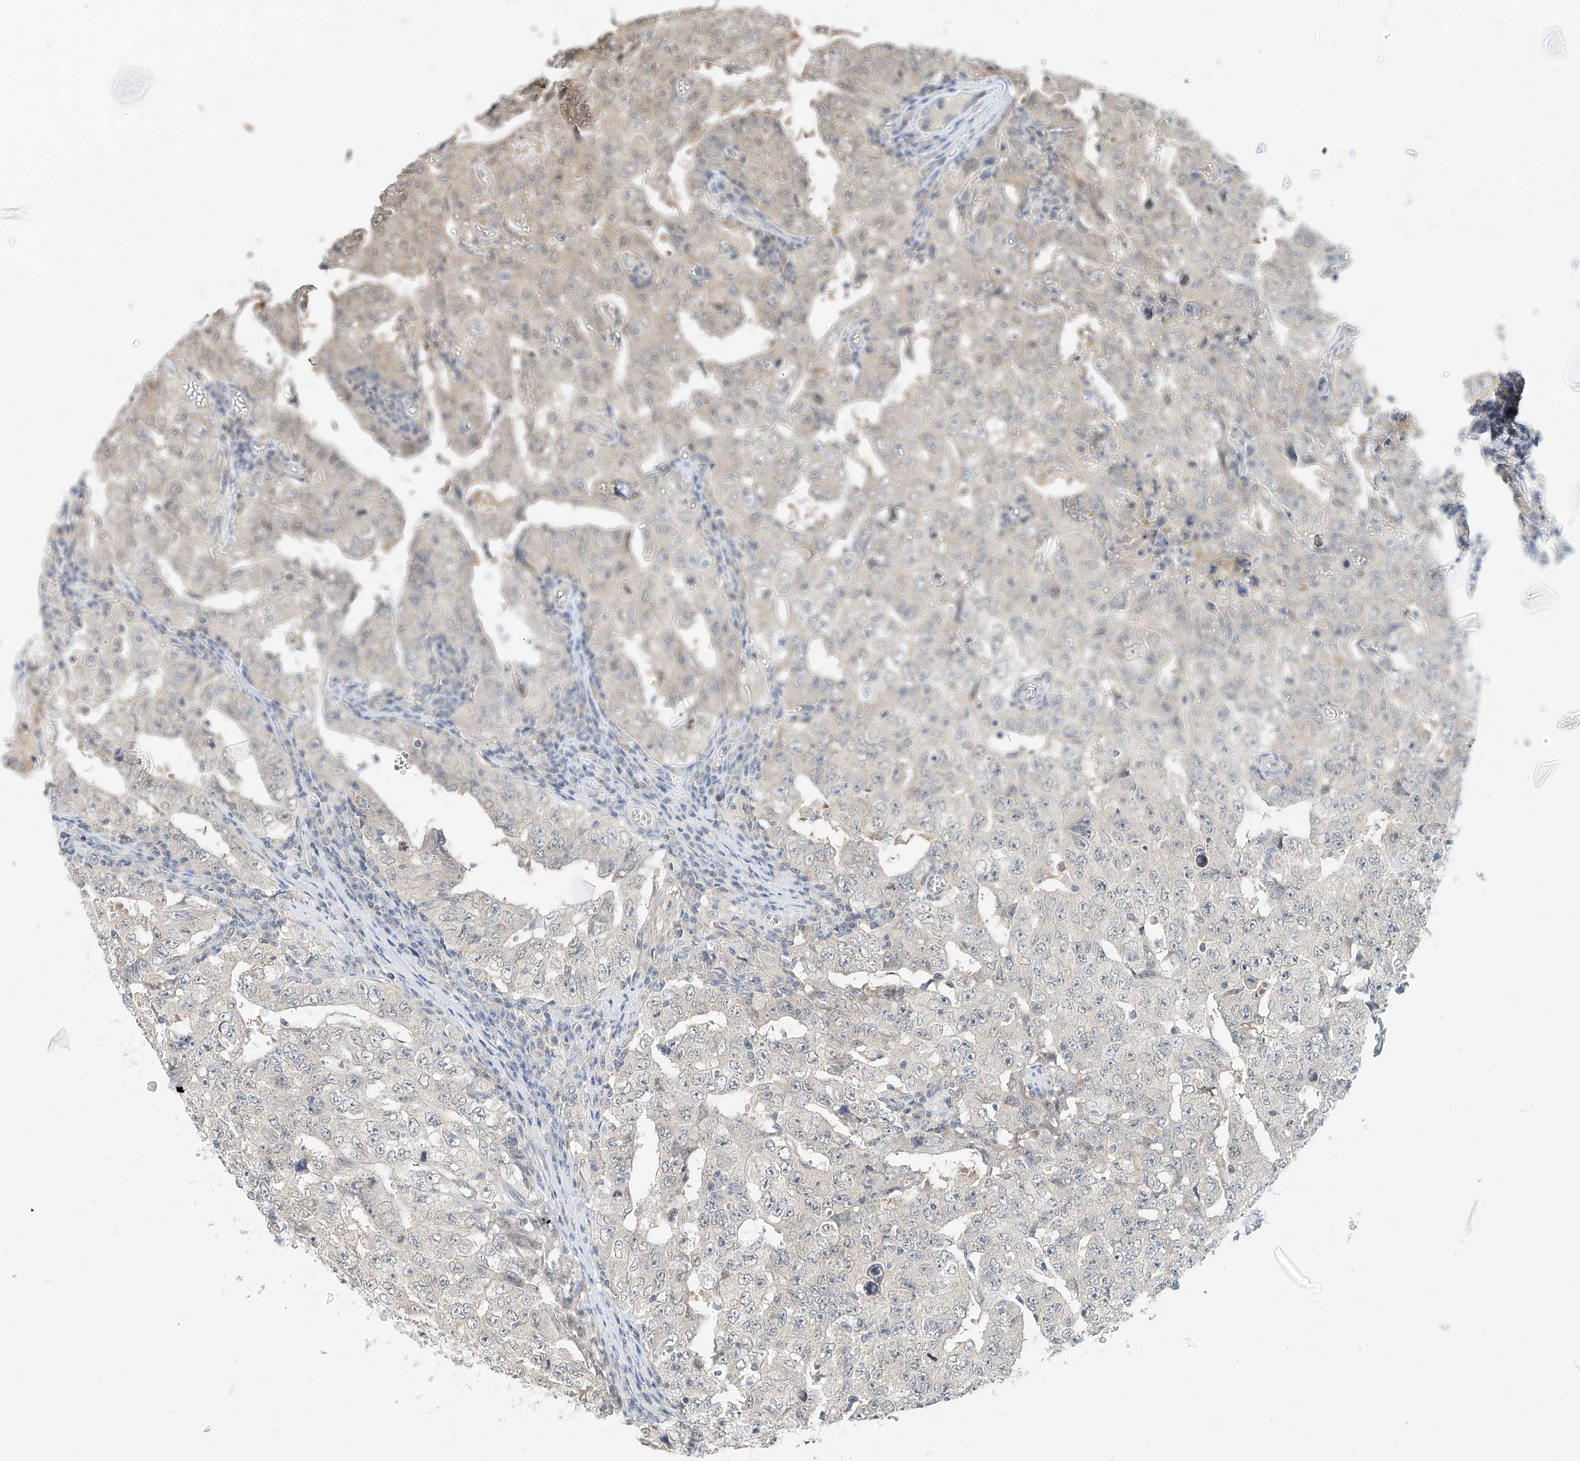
{"staining": {"intensity": "negative", "quantity": "none", "location": "none"}, "tissue": "testis cancer", "cell_type": "Tumor cells", "image_type": "cancer", "snomed": [{"axis": "morphology", "description": "Carcinoma, Embryonal, NOS"}, {"axis": "topography", "description": "Testis"}], "caption": "Testis embryonal carcinoma was stained to show a protein in brown. There is no significant expression in tumor cells.", "gene": "PPA2", "patient": {"sex": "male", "age": 26}}